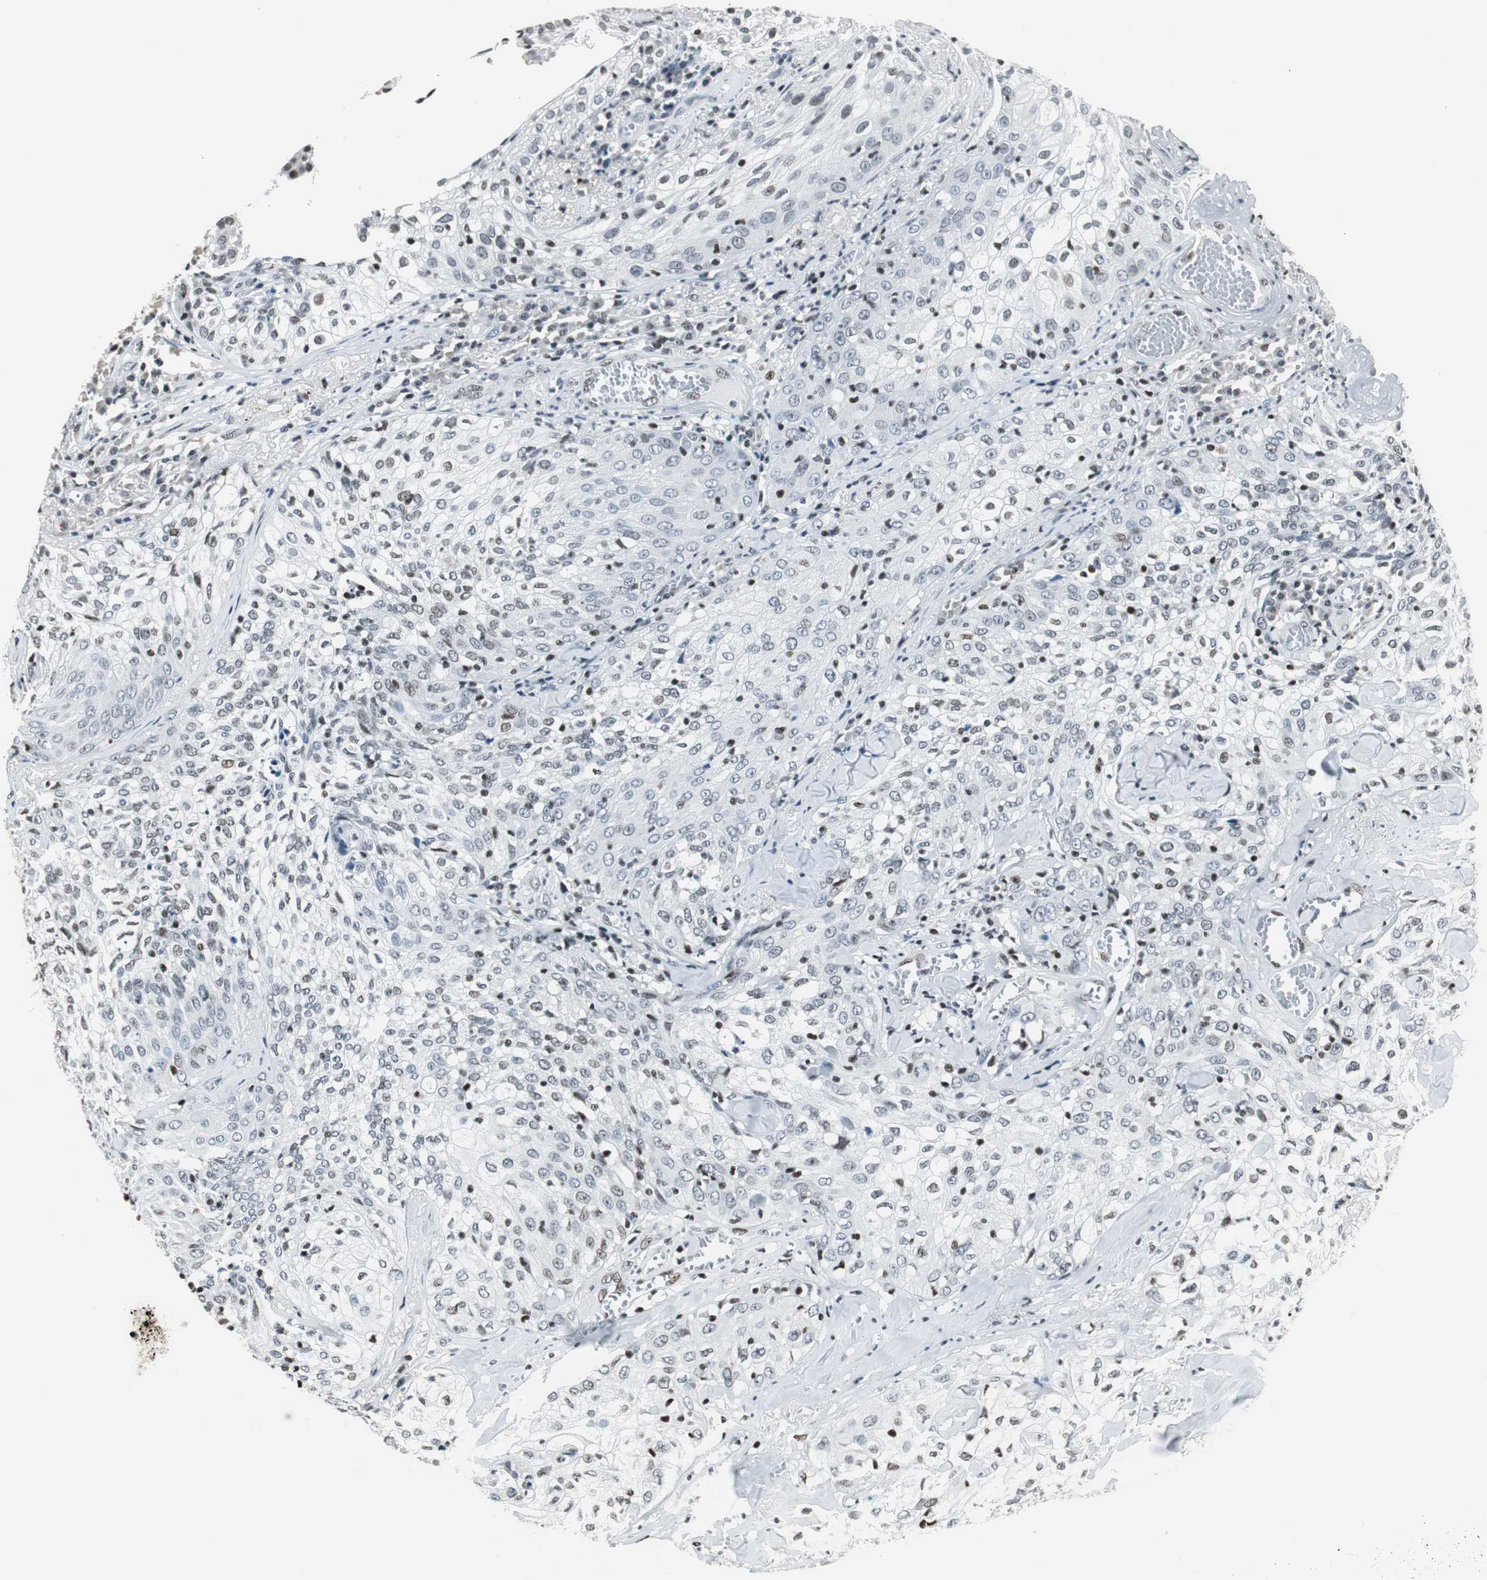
{"staining": {"intensity": "weak", "quantity": "<25%", "location": "nuclear"}, "tissue": "skin cancer", "cell_type": "Tumor cells", "image_type": "cancer", "snomed": [{"axis": "morphology", "description": "Squamous cell carcinoma, NOS"}, {"axis": "topography", "description": "Skin"}], "caption": "This is an immunohistochemistry histopathology image of squamous cell carcinoma (skin). There is no staining in tumor cells.", "gene": "RBBP4", "patient": {"sex": "male", "age": 65}}